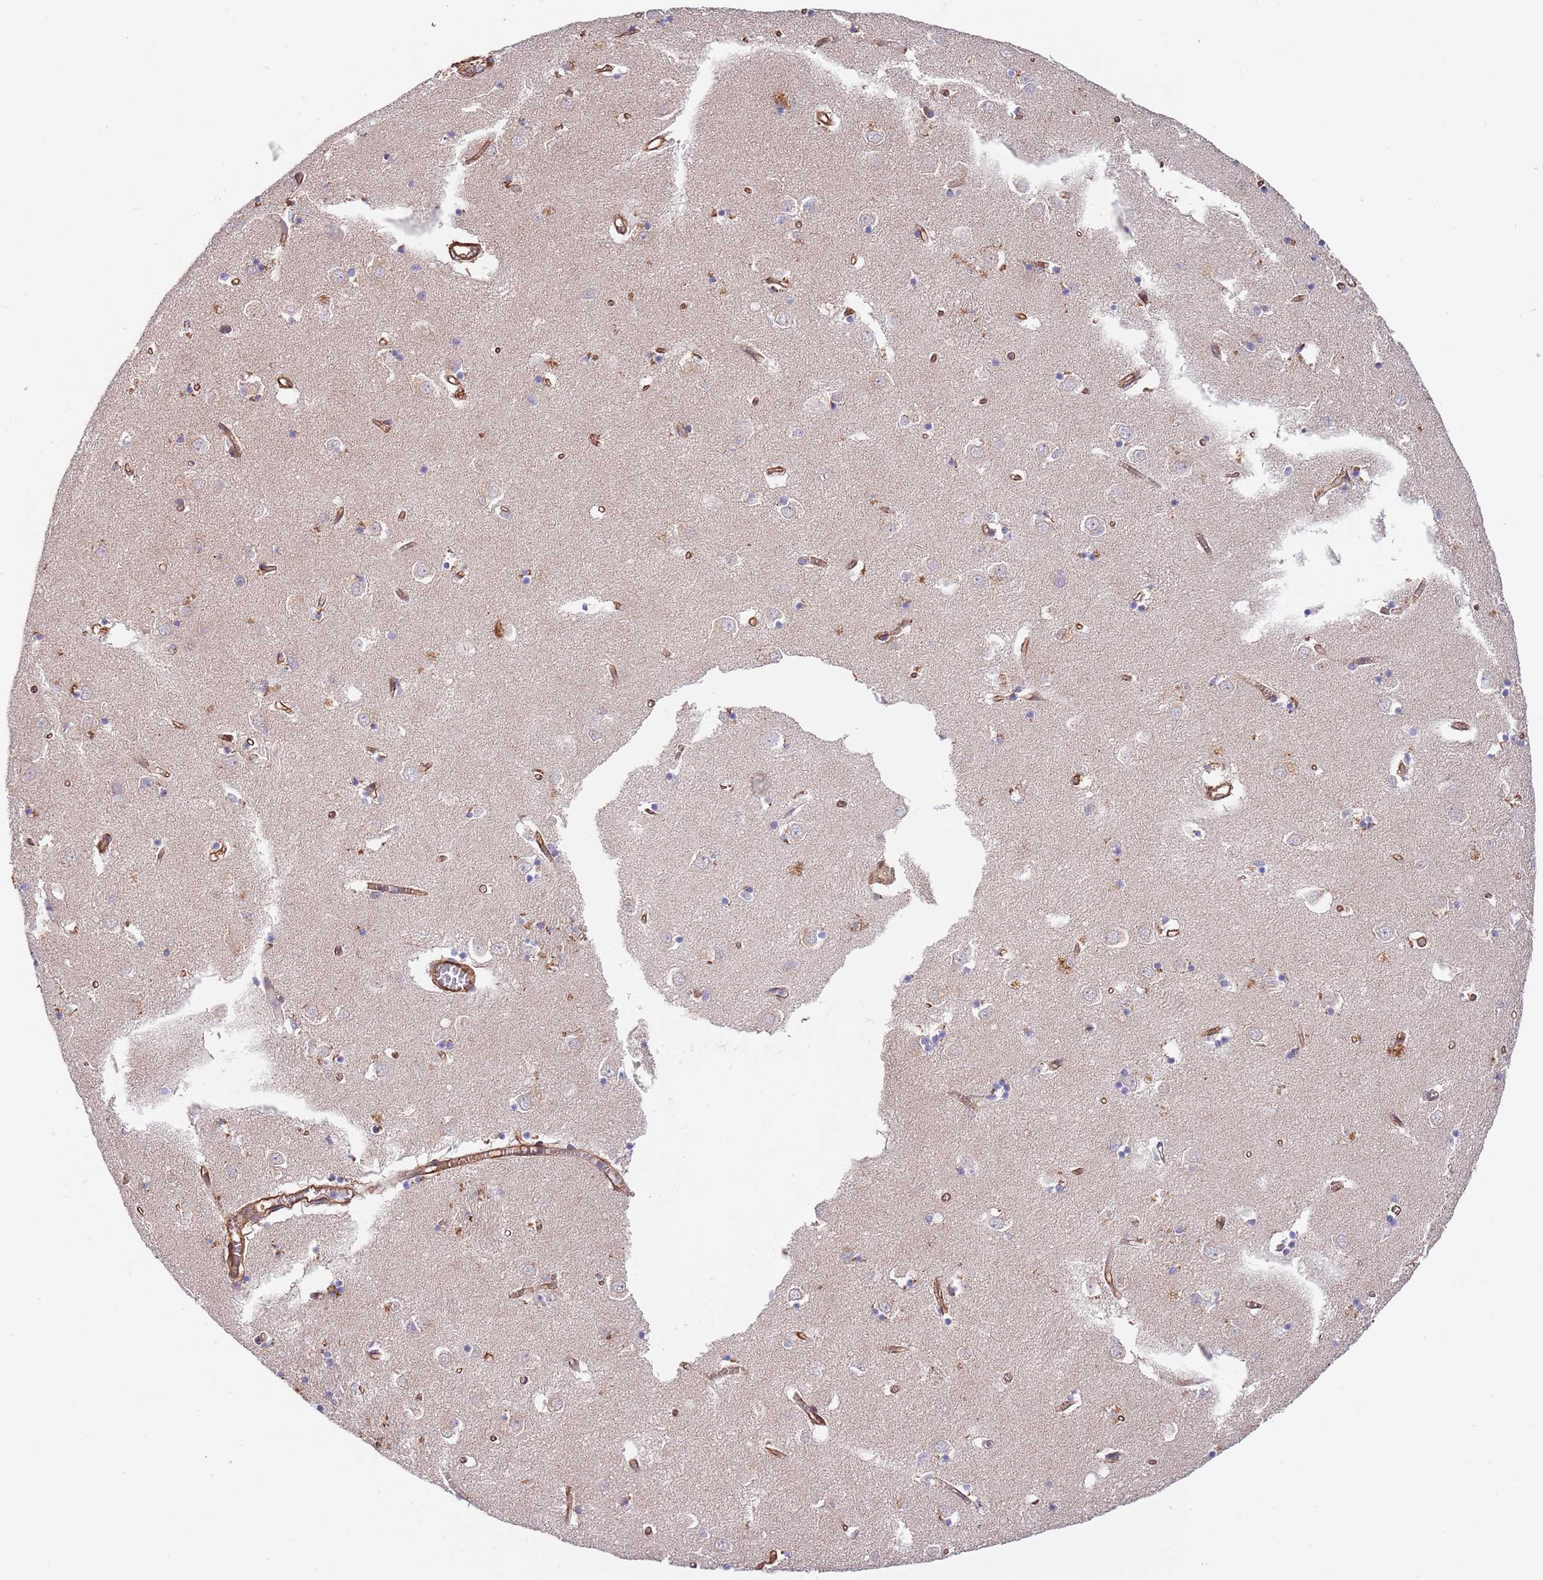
{"staining": {"intensity": "negative", "quantity": "none", "location": "none"}, "tissue": "caudate", "cell_type": "Glial cells", "image_type": "normal", "snomed": [{"axis": "morphology", "description": "Normal tissue, NOS"}, {"axis": "topography", "description": "Lateral ventricle wall"}], "caption": "An immunohistochemistry (IHC) micrograph of normal caudate is shown. There is no staining in glial cells of caudate. (Stains: DAB (3,3'-diaminobenzidine) immunohistochemistry with hematoxylin counter stain, Microscopy: brightfield microscopy at high magnification).", "gene": "BPNT1", "patient": {"sex": "male", "age": 70}}